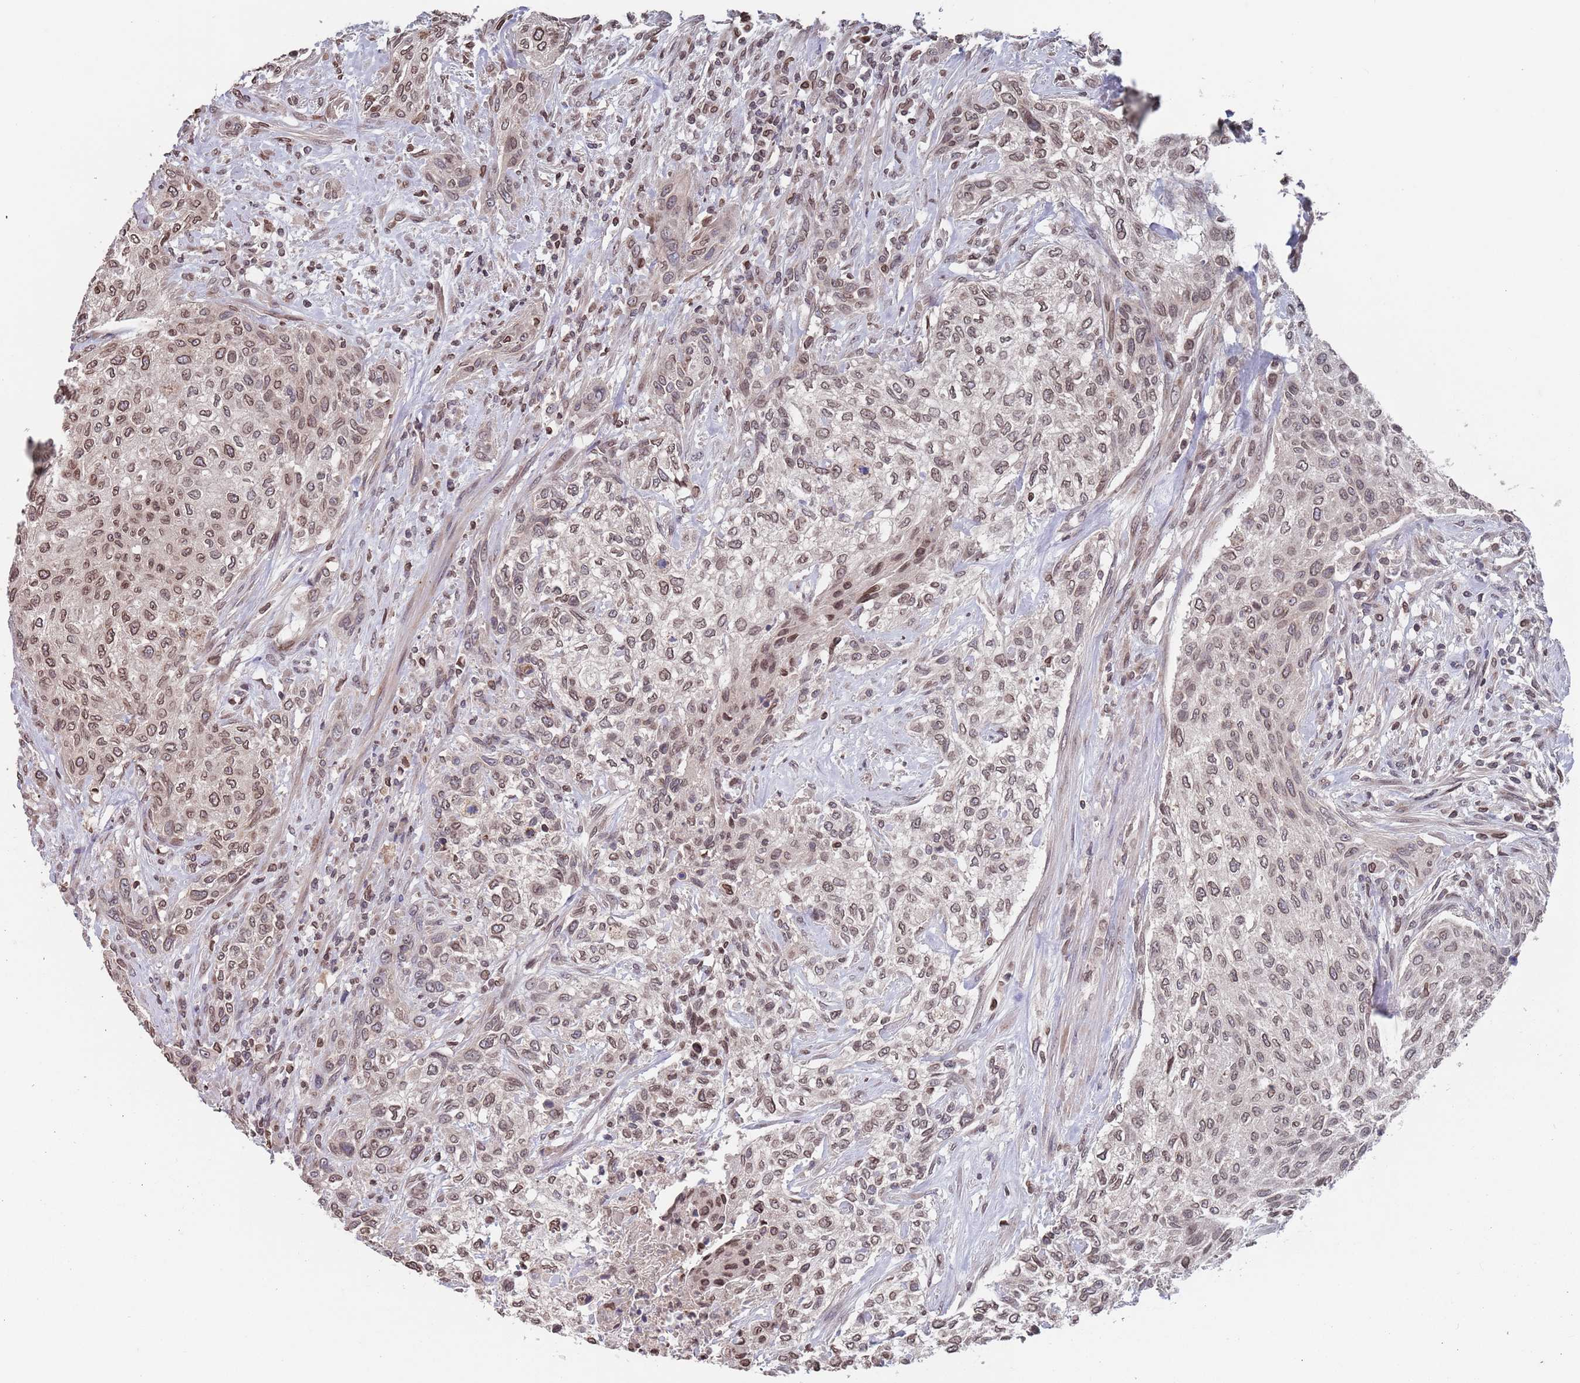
{"staining": {"intensity": "moderate", "quantity": ">75%", "location": "cytoplasmic/membranous,nuclear"}, "tissue": "urothelial cancer", "cell_type": "Tumor cells", "image_type": "cancer", "snomed": [{"axis": "morphology", "description": "Normal tissue, NOS"}, {"axis": "morphology", "description": "Urothelial carcinoma, NOS"}, {"axis": "topography", "description": "Urinary bladder"}, {"axis": "topography", "description": "Peripheral nerve tissue"}], "caption": "A high-resolution histopathology image shows immunohistochemistry (IHC) staining of urothelial cancer, which demonstrates moderate cytoplasmic/membranous and nuclear expression in approximately >75% of tumor cells.", "gene": "SDHAF3", "patient": {"sex": "male", "age": 35}}